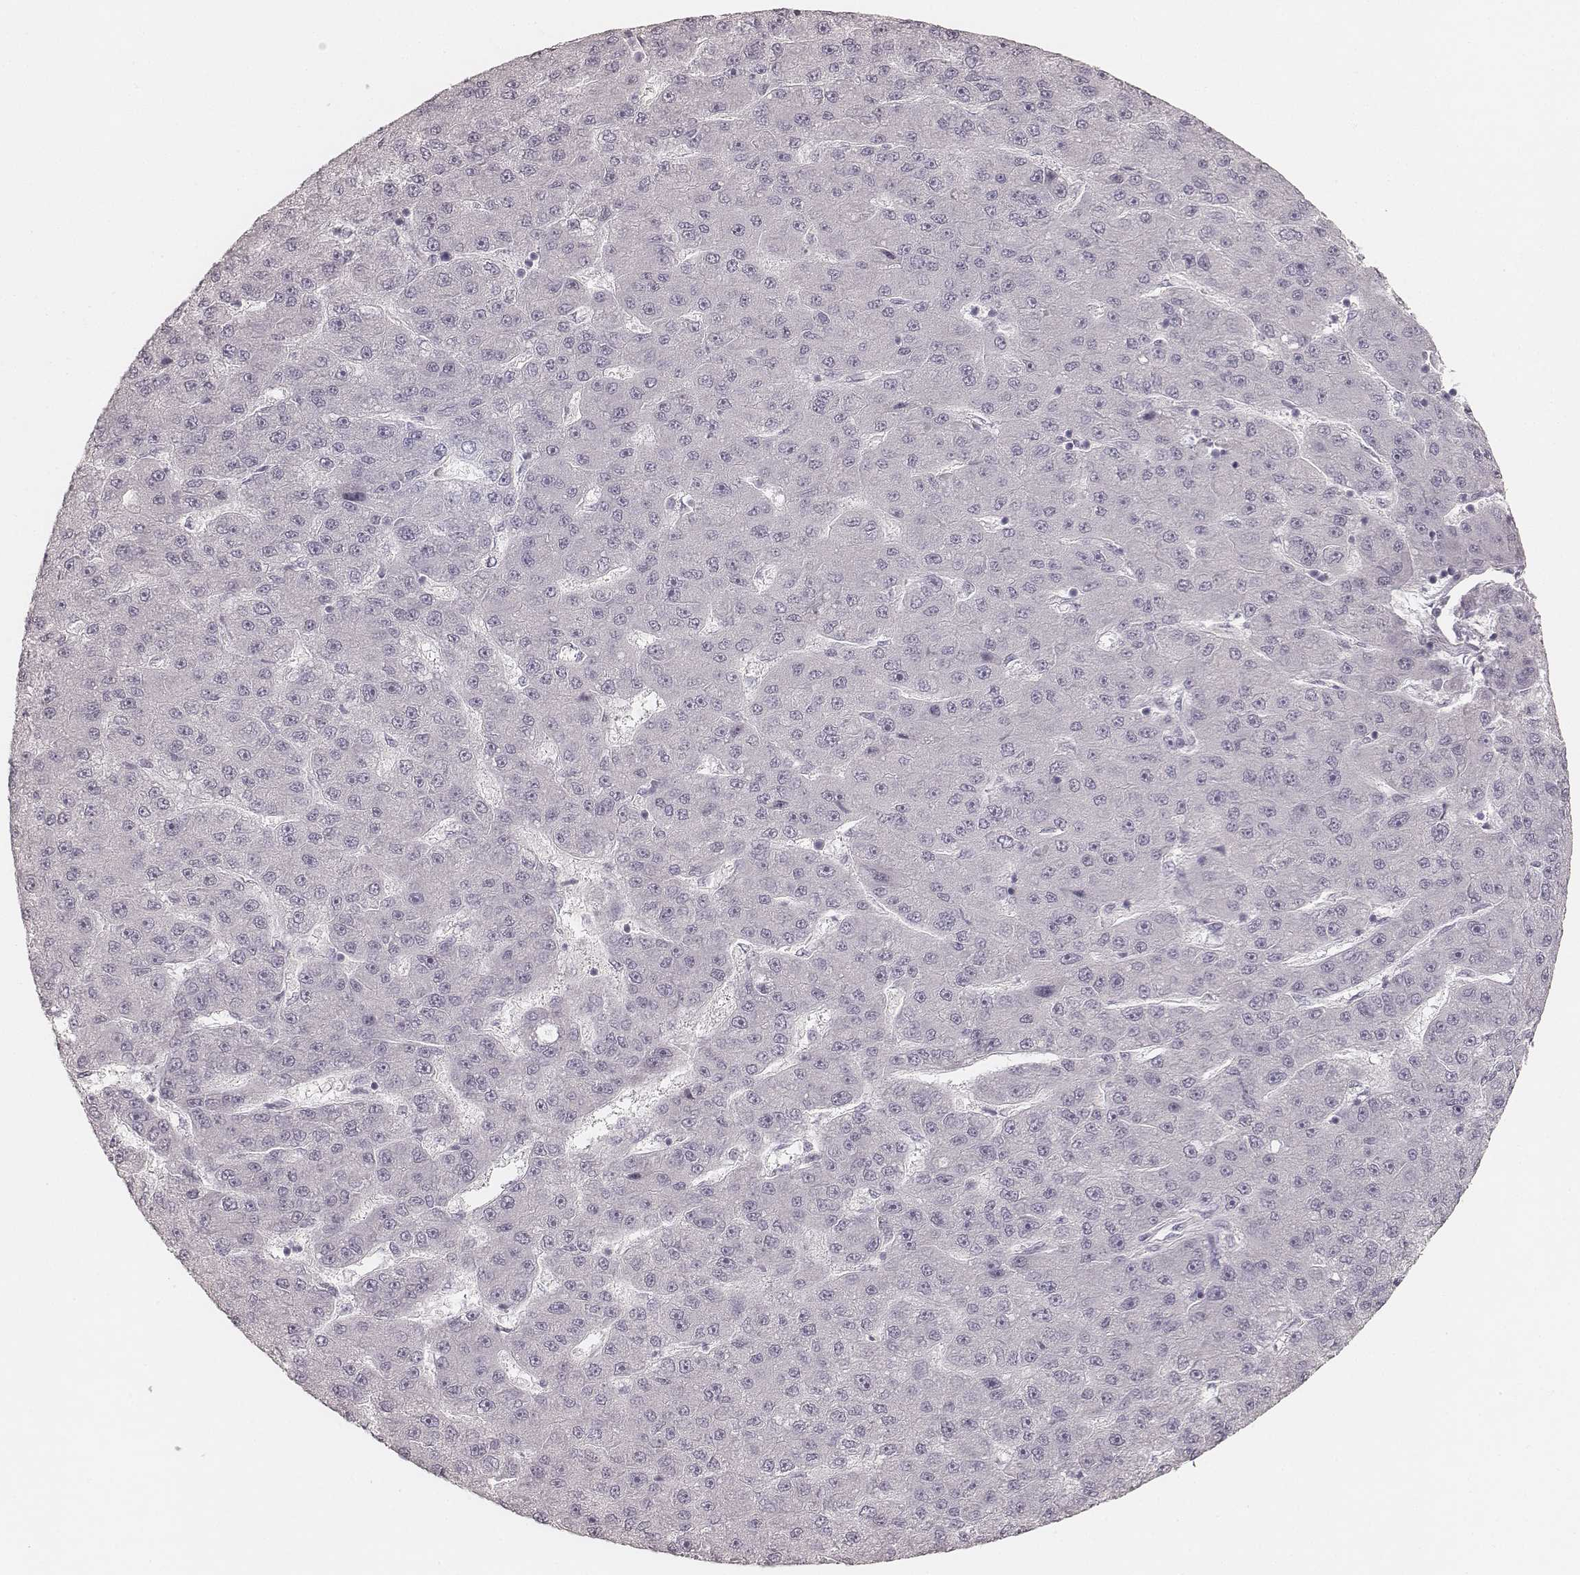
{"staining": {"intensity": "negative", "quantity": "none", "location": "none"}, "tissue": "liver cancer", "cell_type": "Tumor cells", "image_type": "cancer", "snomed": [{"axis": "morphology", "description": "Carcinoma, Hepatocellular, NOS"}, {"axis": "topography", "description": "Liver"}], "caption": "This is an immunohistochemistry micrograph of human liver cancer (hepatocellular carcinoma). There is no positivity in tumor cells.", "gene": "KRT72", "patient": {"sex": "male", "age": 67}}